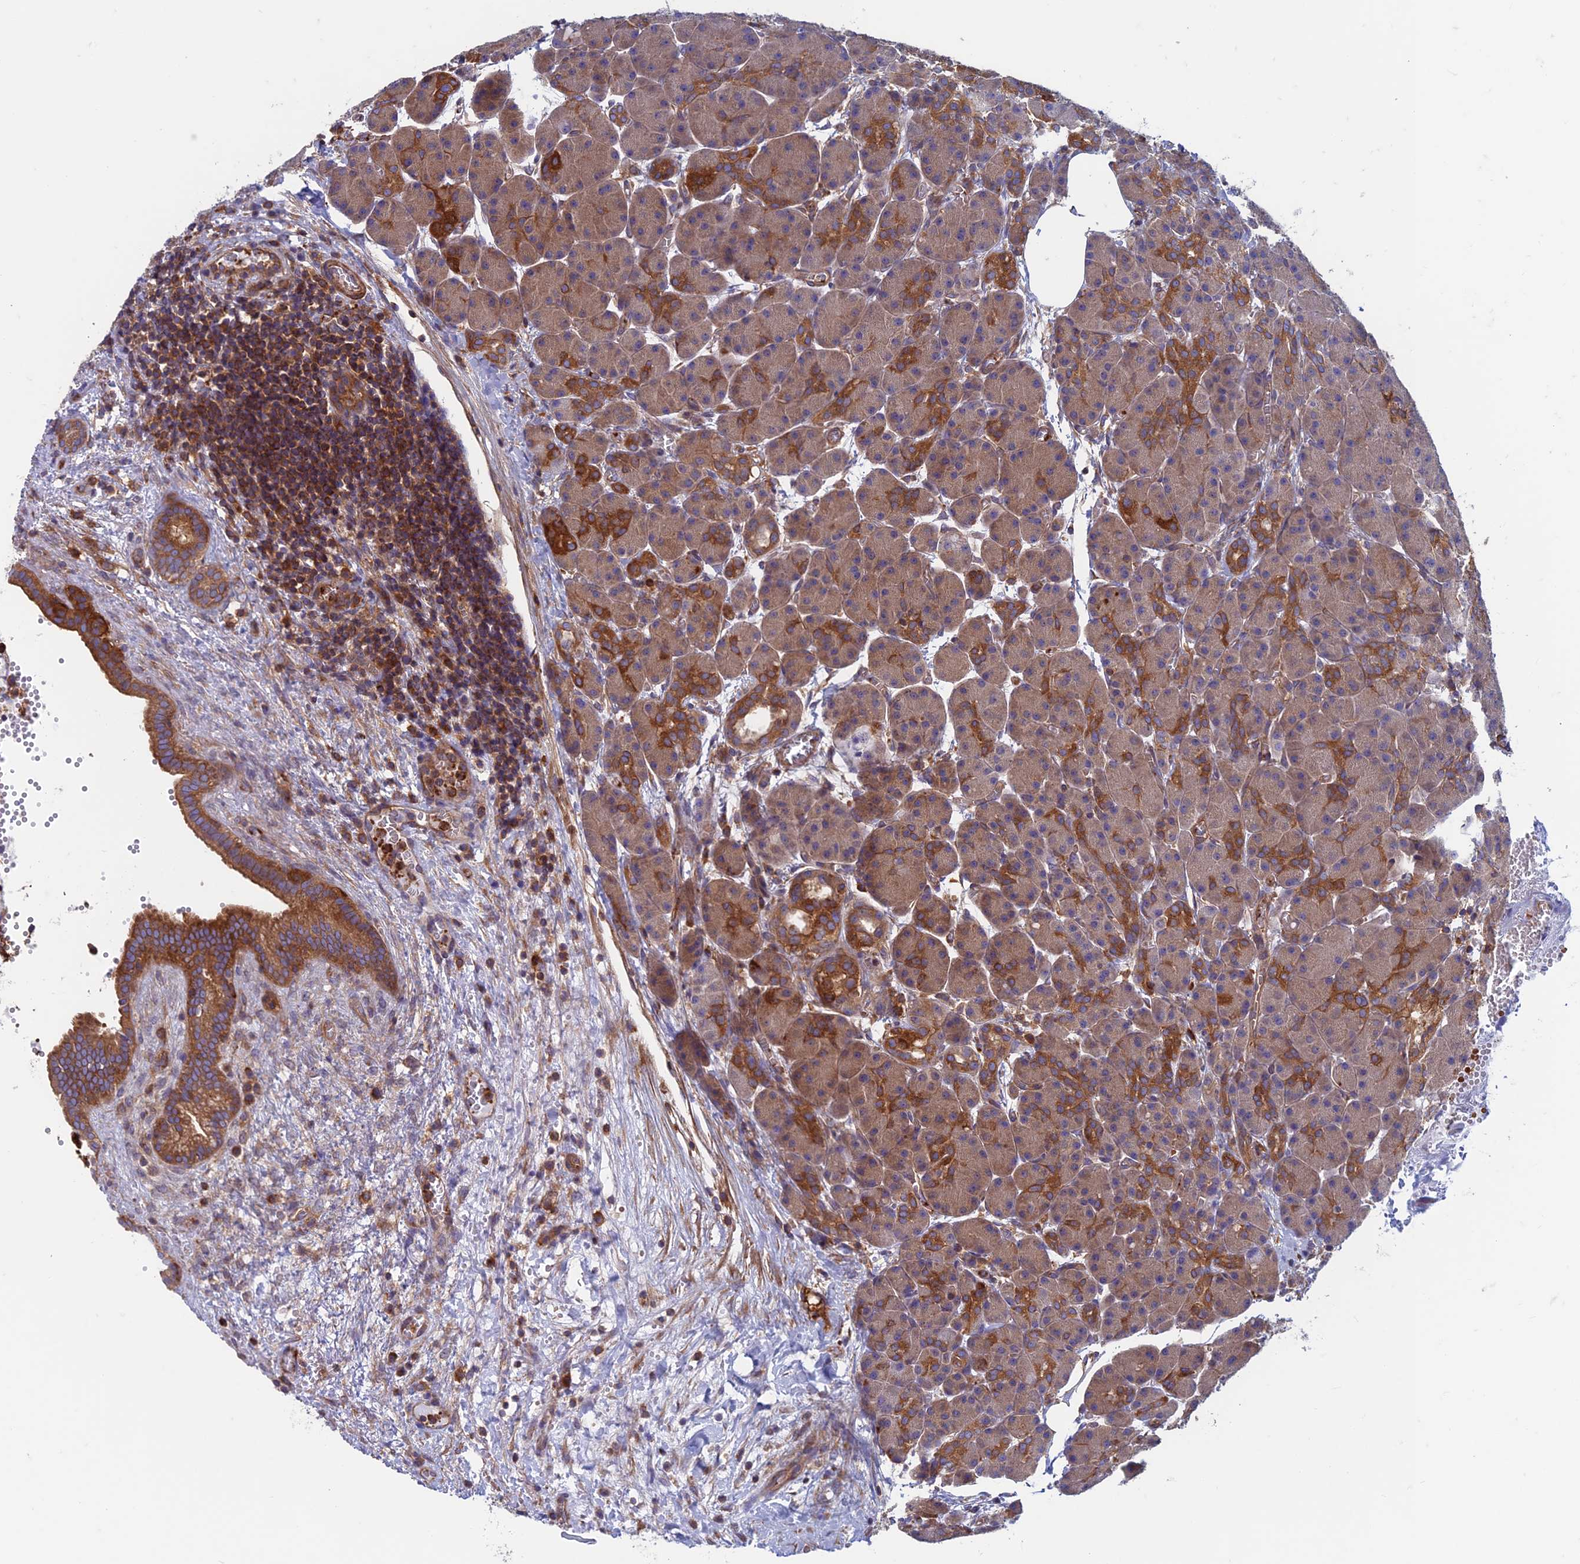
{"staining": {"intensity": "strong", "quantity": "<25%", "location": "cytoplasmic/membranous"}, "tissue": "pancreas", "cell_type": "Exocrine glandular cells", "image_type": "normal", "snomed": [{"axis": "morphology", "description": "Normal tissue, NOS"}, {"axis": "topography", "description": "Pancreas"}], "caption": "Immunohistochemistry (DAB (3,3'-diaminobenzidine)) staining of unremarkable pancreas demonstrates strong cytoplasmic/membranous protein expression in approximately <25% of exocrine glandular cells.", "gene": "DNM1L", "patient": {"sex": "male", "age": 63}}